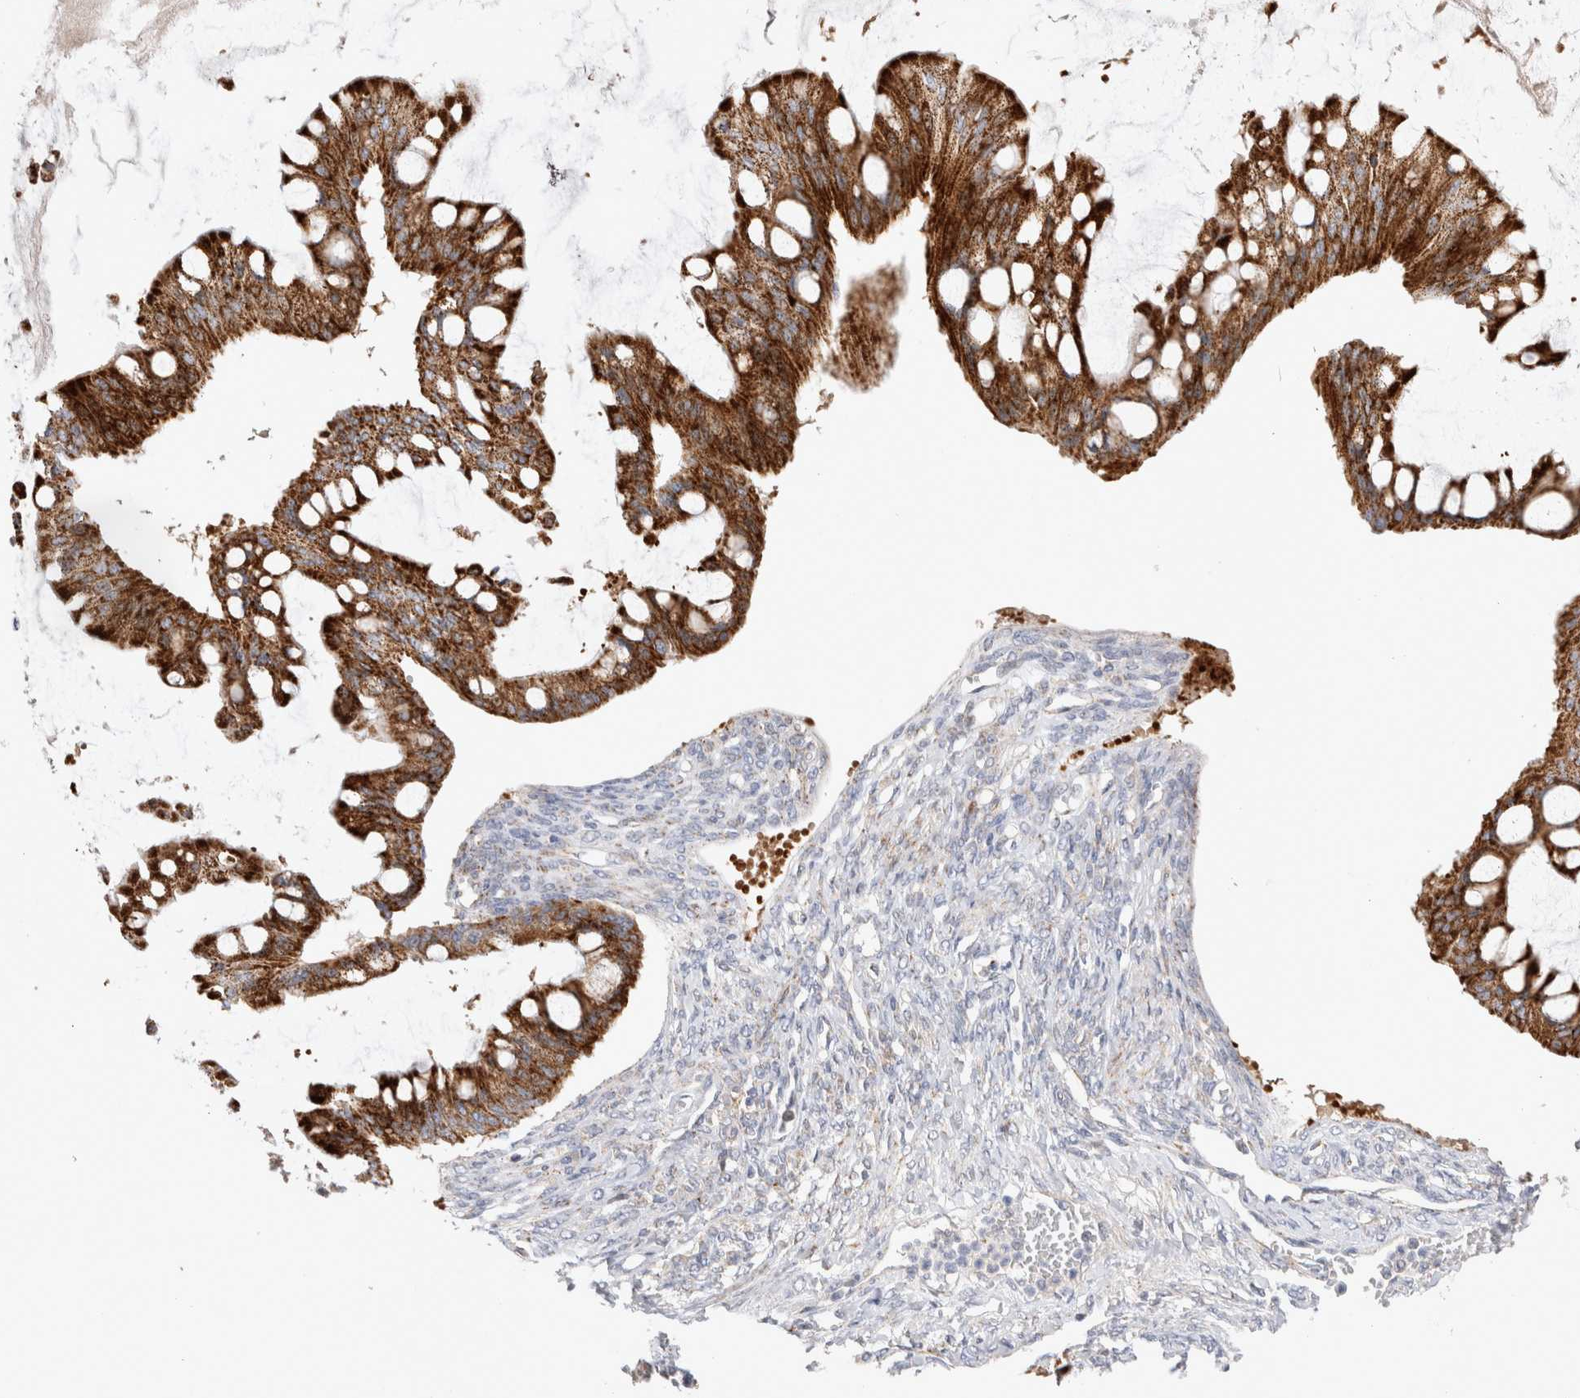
{"staining": {"intensity": "strong", "quantity": ">75%", "location": "cytoplasmic/membranous"}, "tissue": "ovarian cancer", "cell_type": "Tumor cells", "image_type": "cancer", "snomed": [{"axis": "morphology", "description": "Cystadenocarcinoma, mucinous, NOS"}, {"axis": "topography", "description": "Ovary"}], "caption": "Approximately >75% of tumor cells in human ovarian cancer (mucinous cystadenocarcinoma) demonstrate strong cytoplasmic/membranous protein expression as visualized by brown immunohistochemical staining.", "gene": "CHADL", "patient": {"sex": "female", "age": 73}}